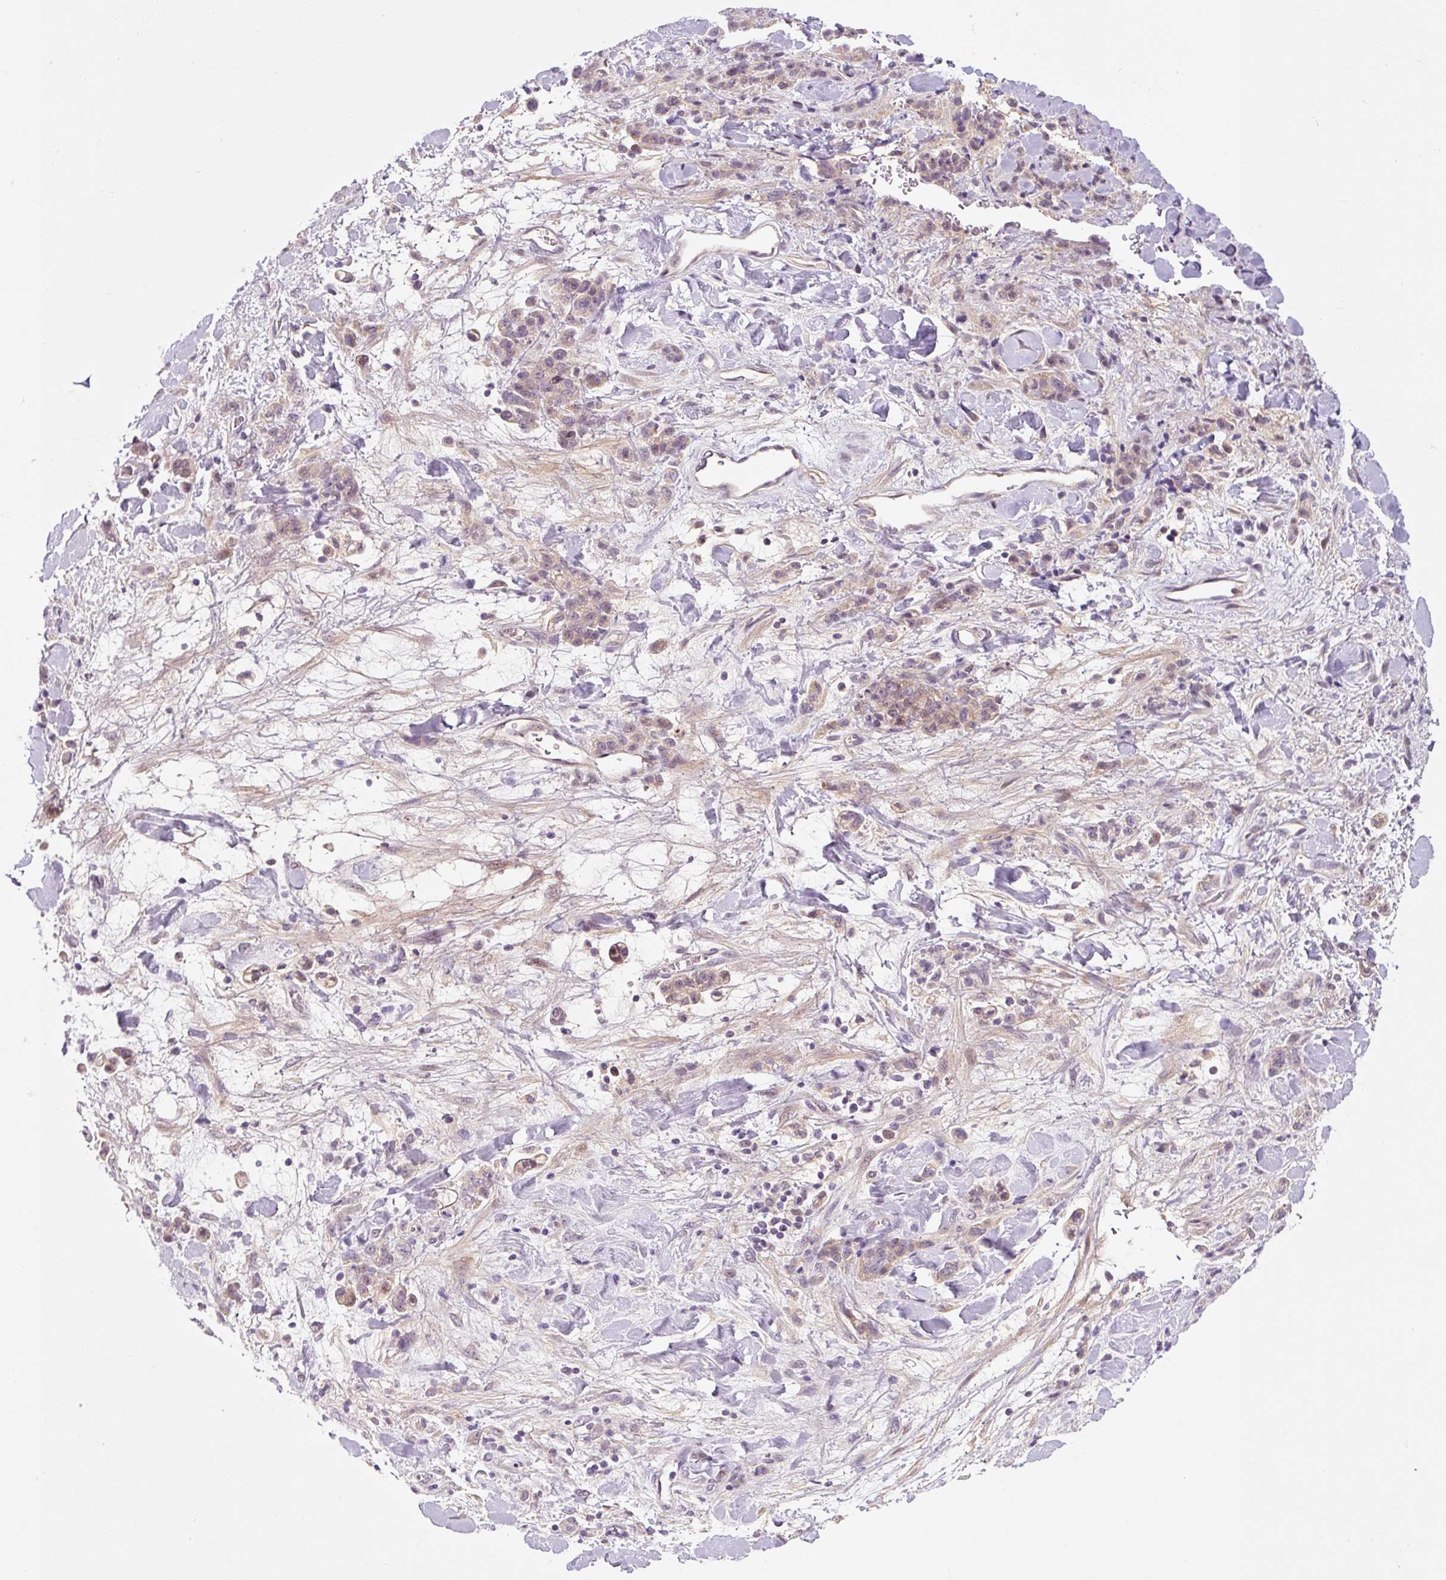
{"staining": {"intensity": "weak", "quantity": "25%-75%", "location": "cytoplasmic/membranous"}, "tissue": "stomach cancer", "cell_type": "Tumor cells", "image_type": "cancer", "snomed": [{"axis": "morphology", "description": "Normal tissue, NOS"}, {"axis": "morphology", "description": "Adenocarcinoma, NOS"}, {"axis": "topography", "description": "Stomach"}], "caption": "Protein staining exhibits weak cytoplasmic/membranous staining in approximately 25%-75% of tumor cells in stomach adenocarcinoma. The protein of interest is shown in brown color, while the nuclei are stained blue.", "gene": "PRKAA2", "patient": {"sex": "male", "age": 82}}